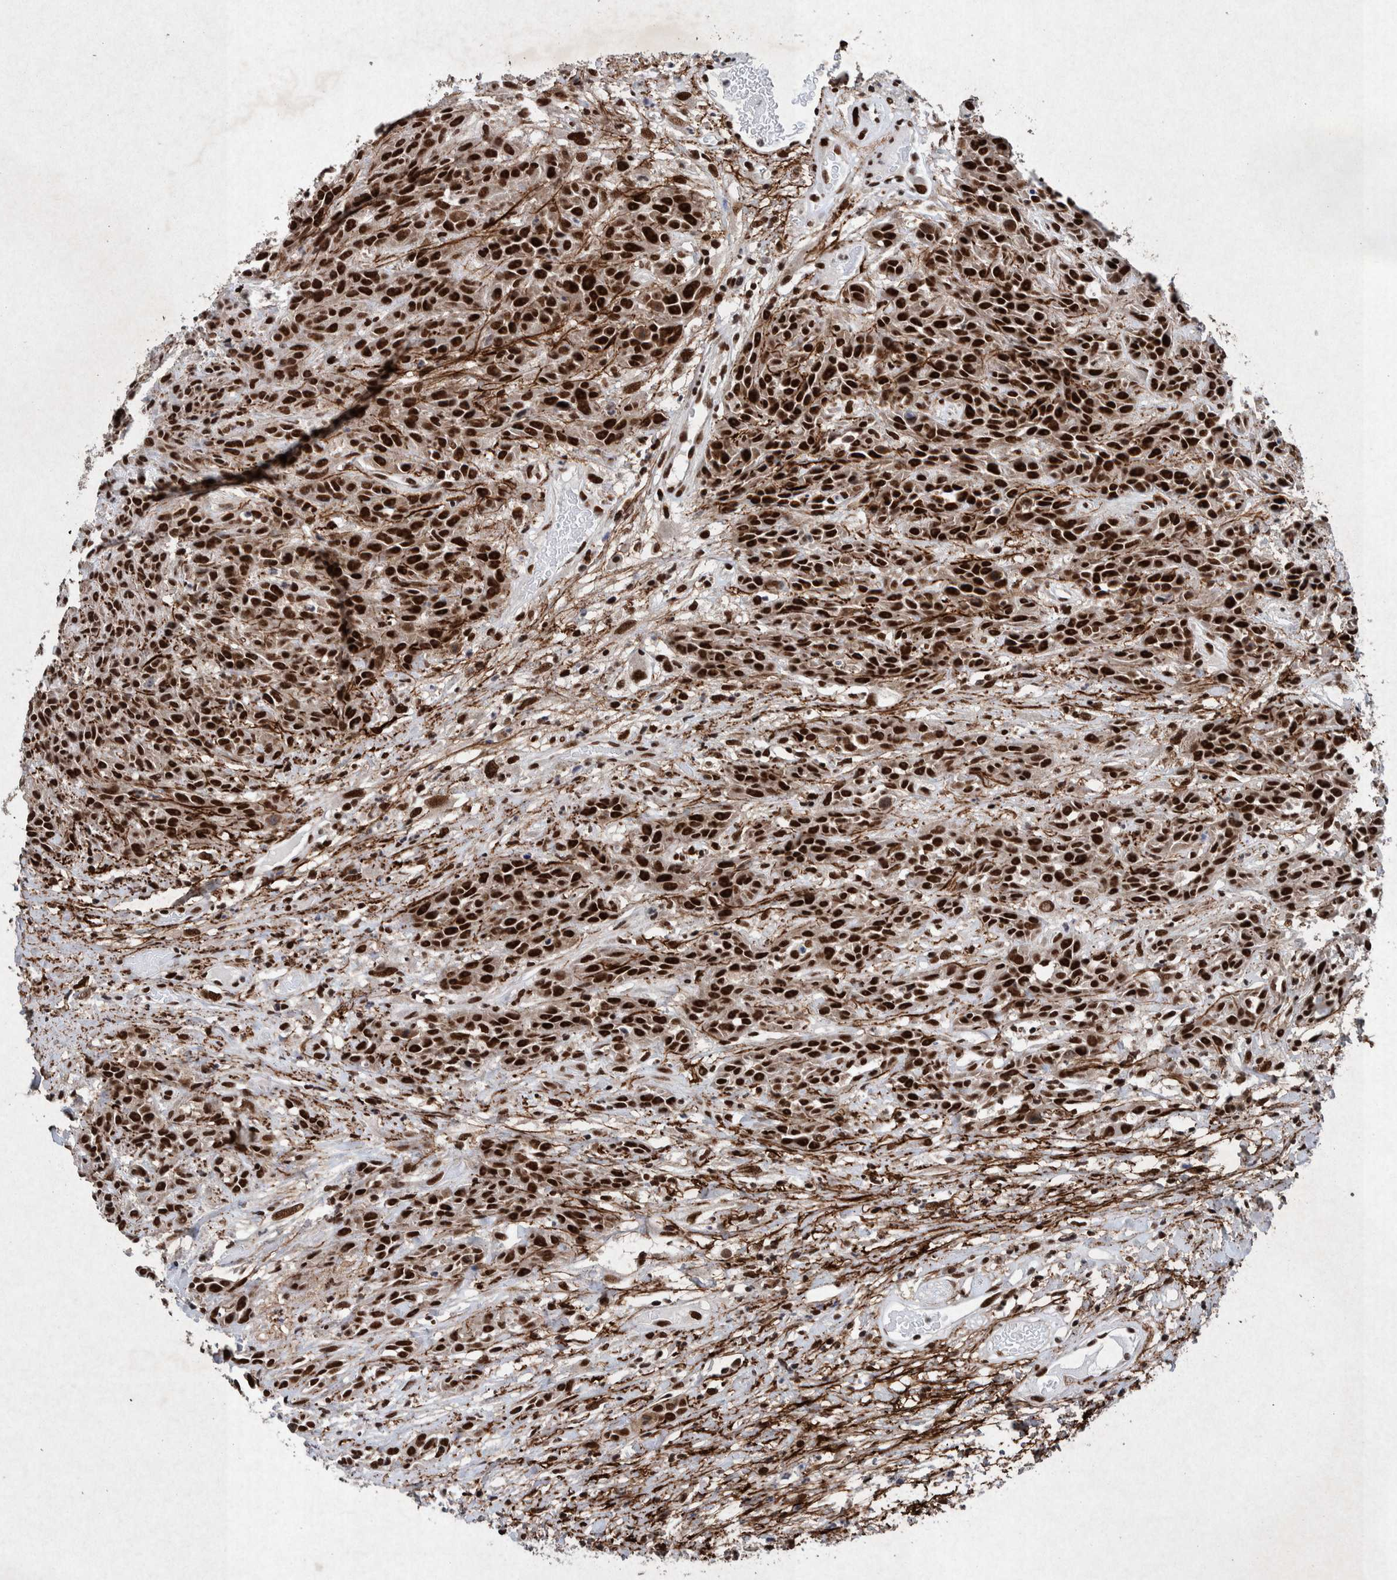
{"staining": {"intensity": "strong", "quantity": ">75%", "location": "nuclear"}, "tissue": "head and neck cancer", "cell_type": "Tumor cells", "image_type": "cancer", "snomed": [{"axis": "morphology", "description": "Normal tissue, NOS"}, {"axis": "morphology", "description": "Squamous cell carcinoma, NOS"}, {"axis": "topography", "description": "Cartilage tissue"}, {"axis": "topography", "description": "Head-Neck"}], "caption": "Head and neck cancer (squamous cell carcinoma) tissue shows strong nuclear positivity in approximately >75% of tumor cells, visualized by immunohistochemistry.", "gene": "TAF10", "patient": {"sex": "male", "age": 62}}